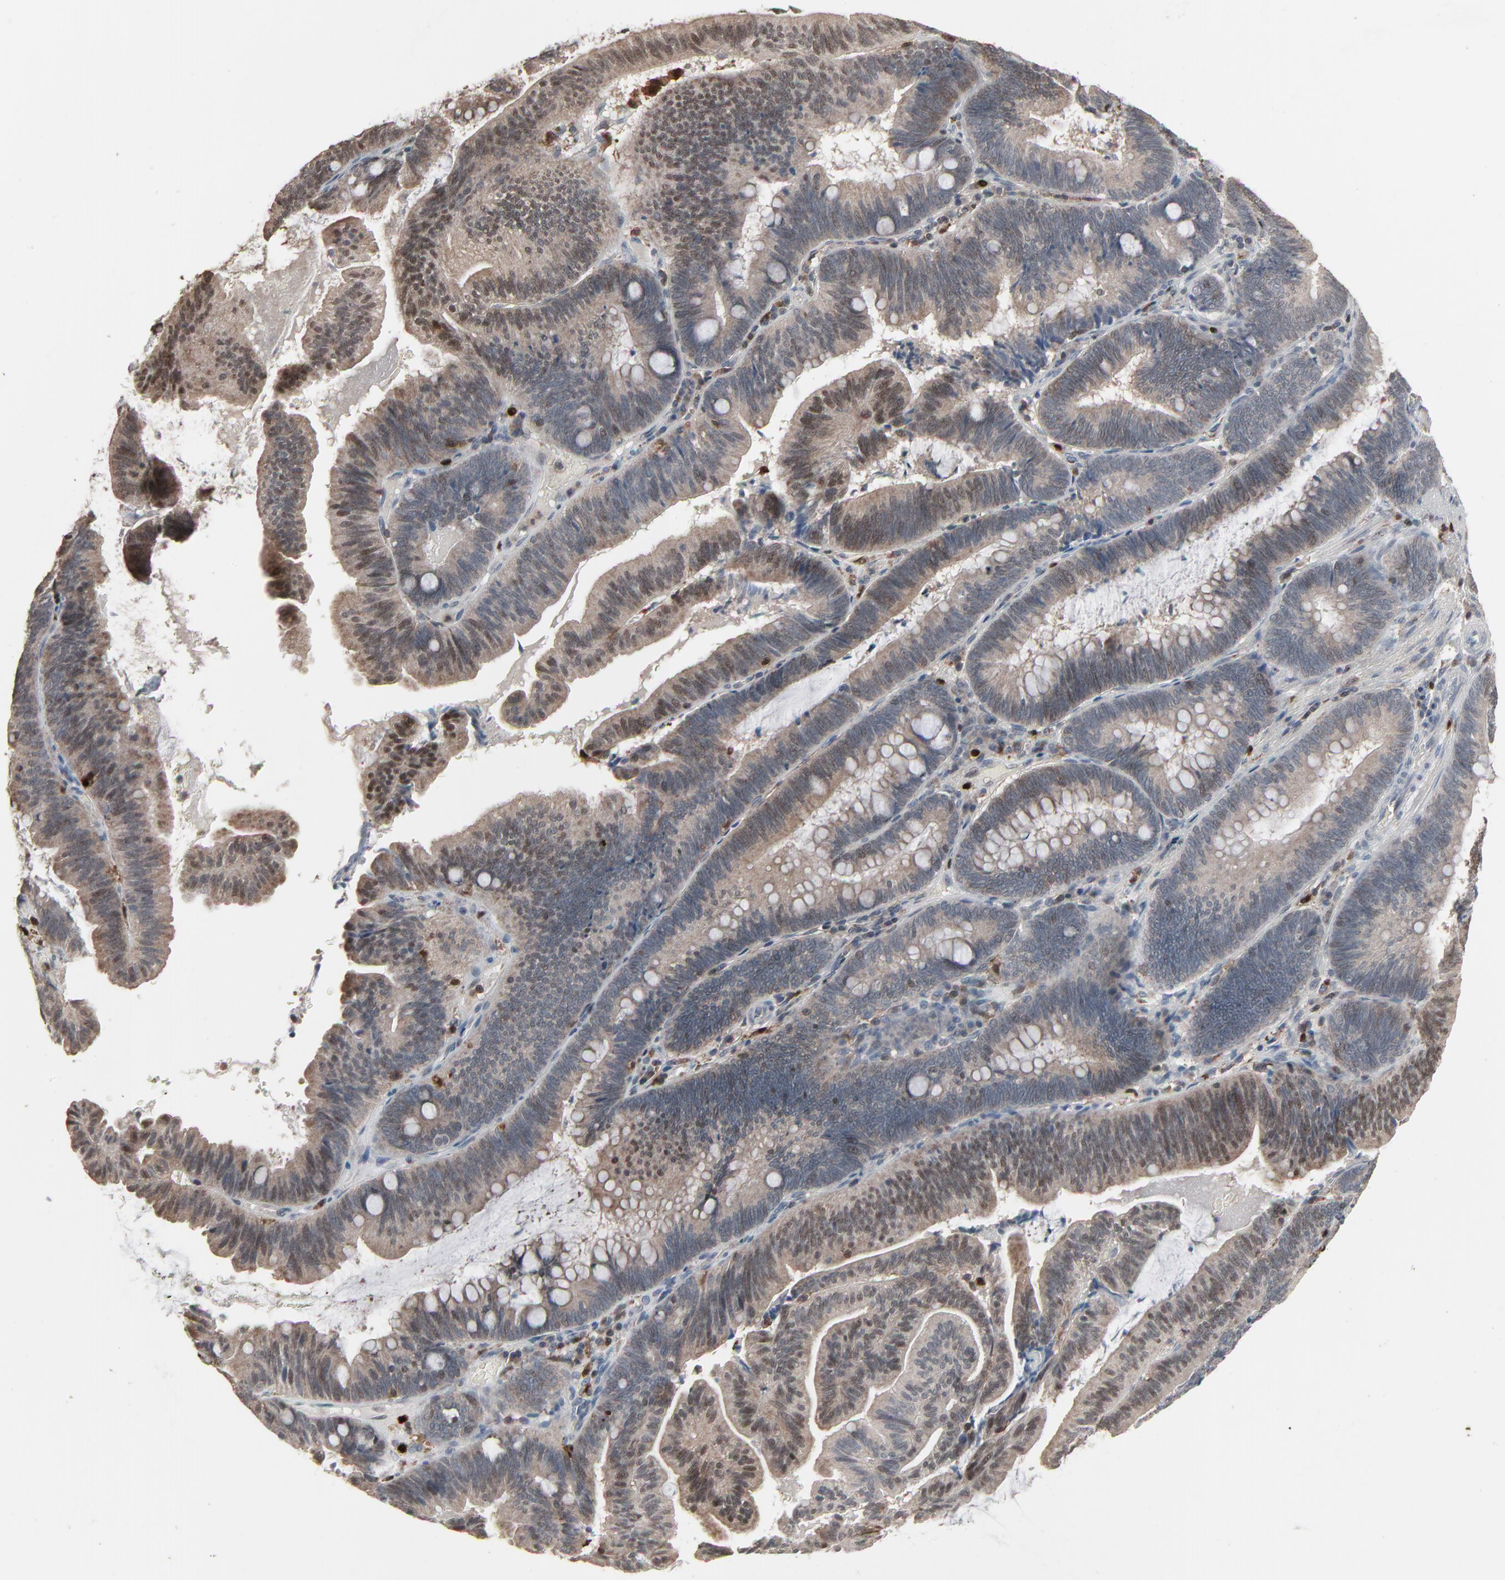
{"staining": {"intensity": "weak", "quantity": "25%-75%", "location": "cytoplasmic/membranous,nuclear"}, "tissue": "pancreatic cancer", "cell_type": "Tumor cells", "image_type": "cancer", "snomed": [{"axis": "morphology", "description": "Adenocarcinoma, NOS"}, {"axis": "topography", "description": "Pancreas"}], "caption": "Human adenocarcinoma (pancreatic) stained for a protein (brown) displays weak cytoplasmic/membranous and nuclear positive staining in approximately 25%-75% of tumor cells.", "gene": "DOCK8", "patient": {"sex": "male", "age": 82}}